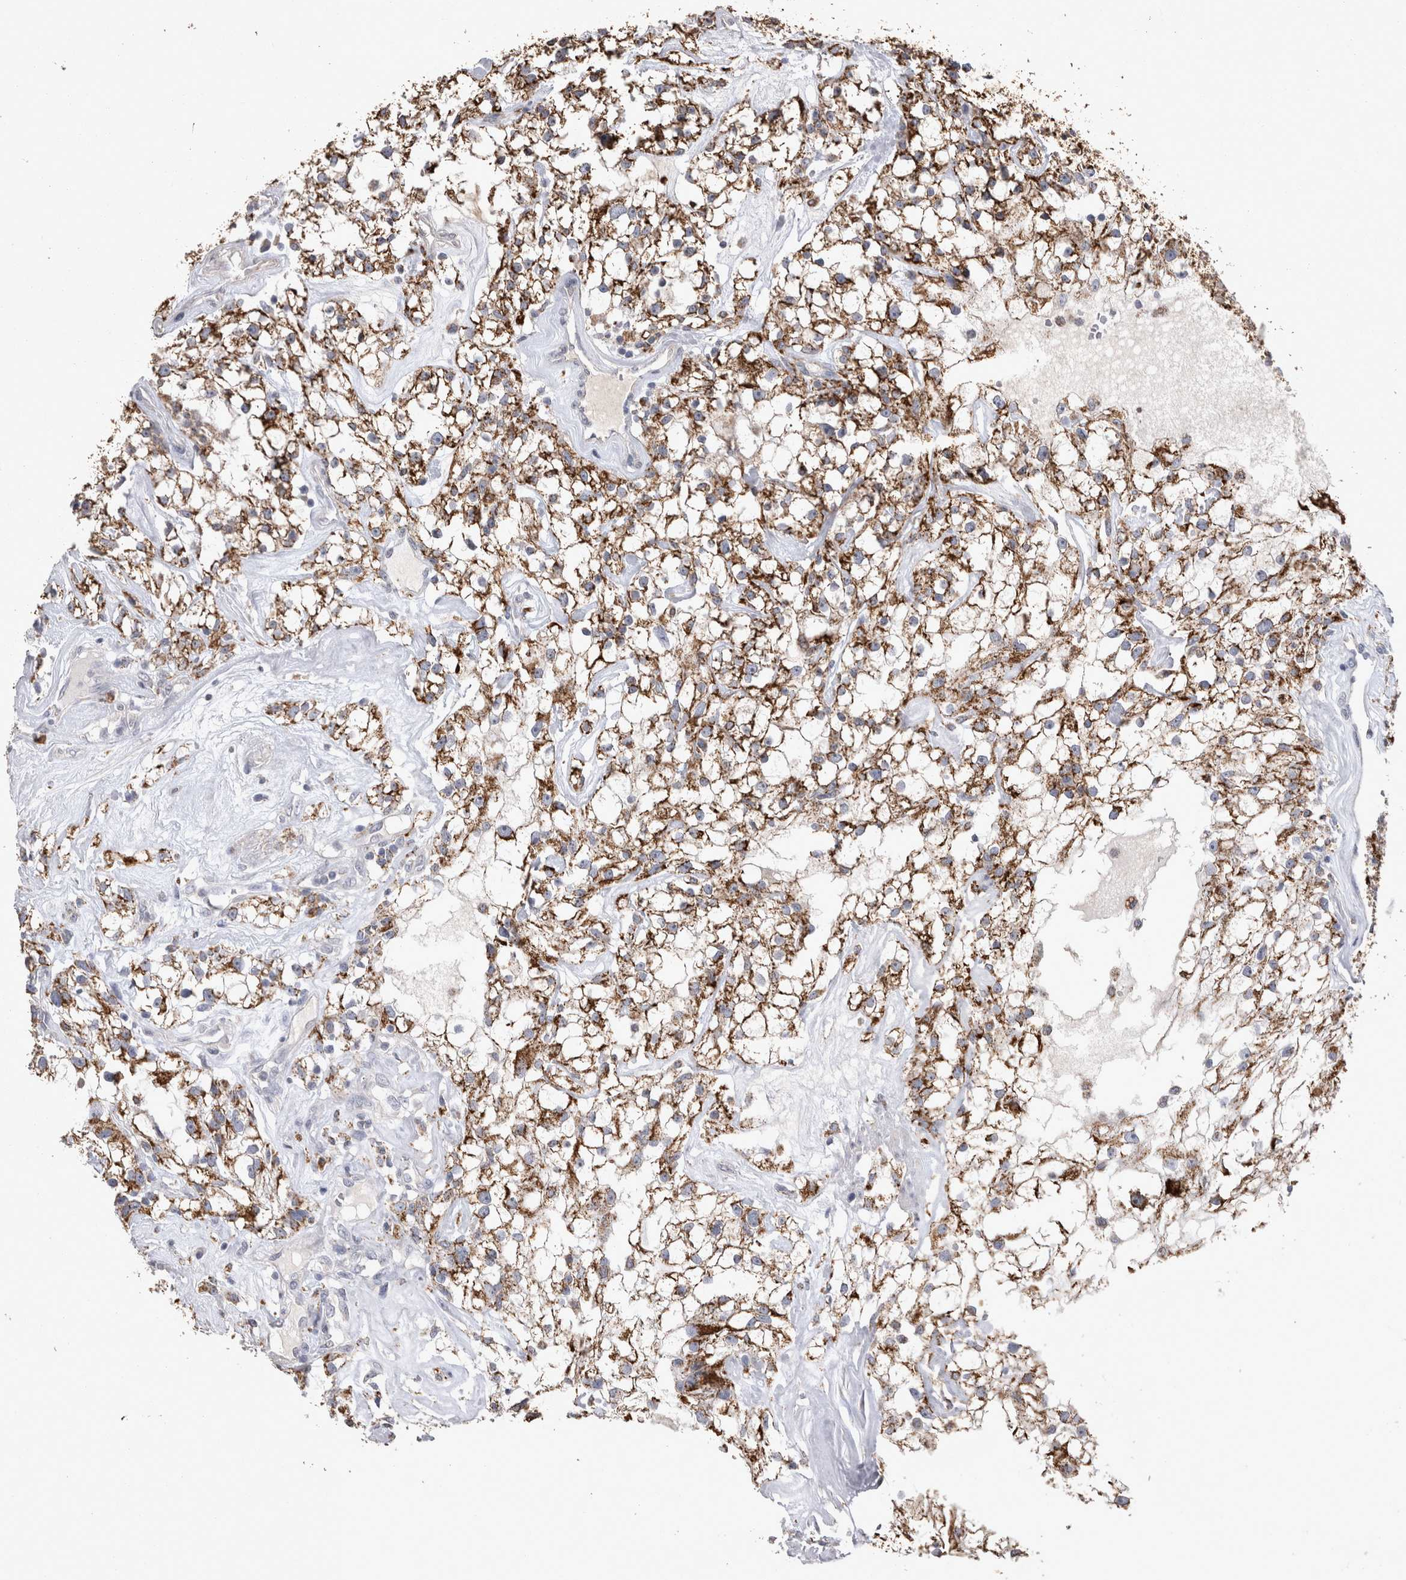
{"staining": {"intensity": "strong", "quantity": ">75%", "location": "cytoplasmic/membranous"}, "tissue": "renal cancer", "cell_type": "Tumor cells", "image_type": "cancer", "snomed": [{"axis": "morphology", "description": "Adenocarcinoma, NOS"}, {"axis": "topography", "description": "Kidney"}], "caption": "This micrograph exhibits adenocarcinoma (renal) stained with immunohistochemistry to label a protein in brown. The cytoplasmic/membranous of tumor cells show strong positivity for the protein. Nuclei are counter-stained blue.", "gene": "DKK3", "patient": {"sex": "female", "age": 60}}